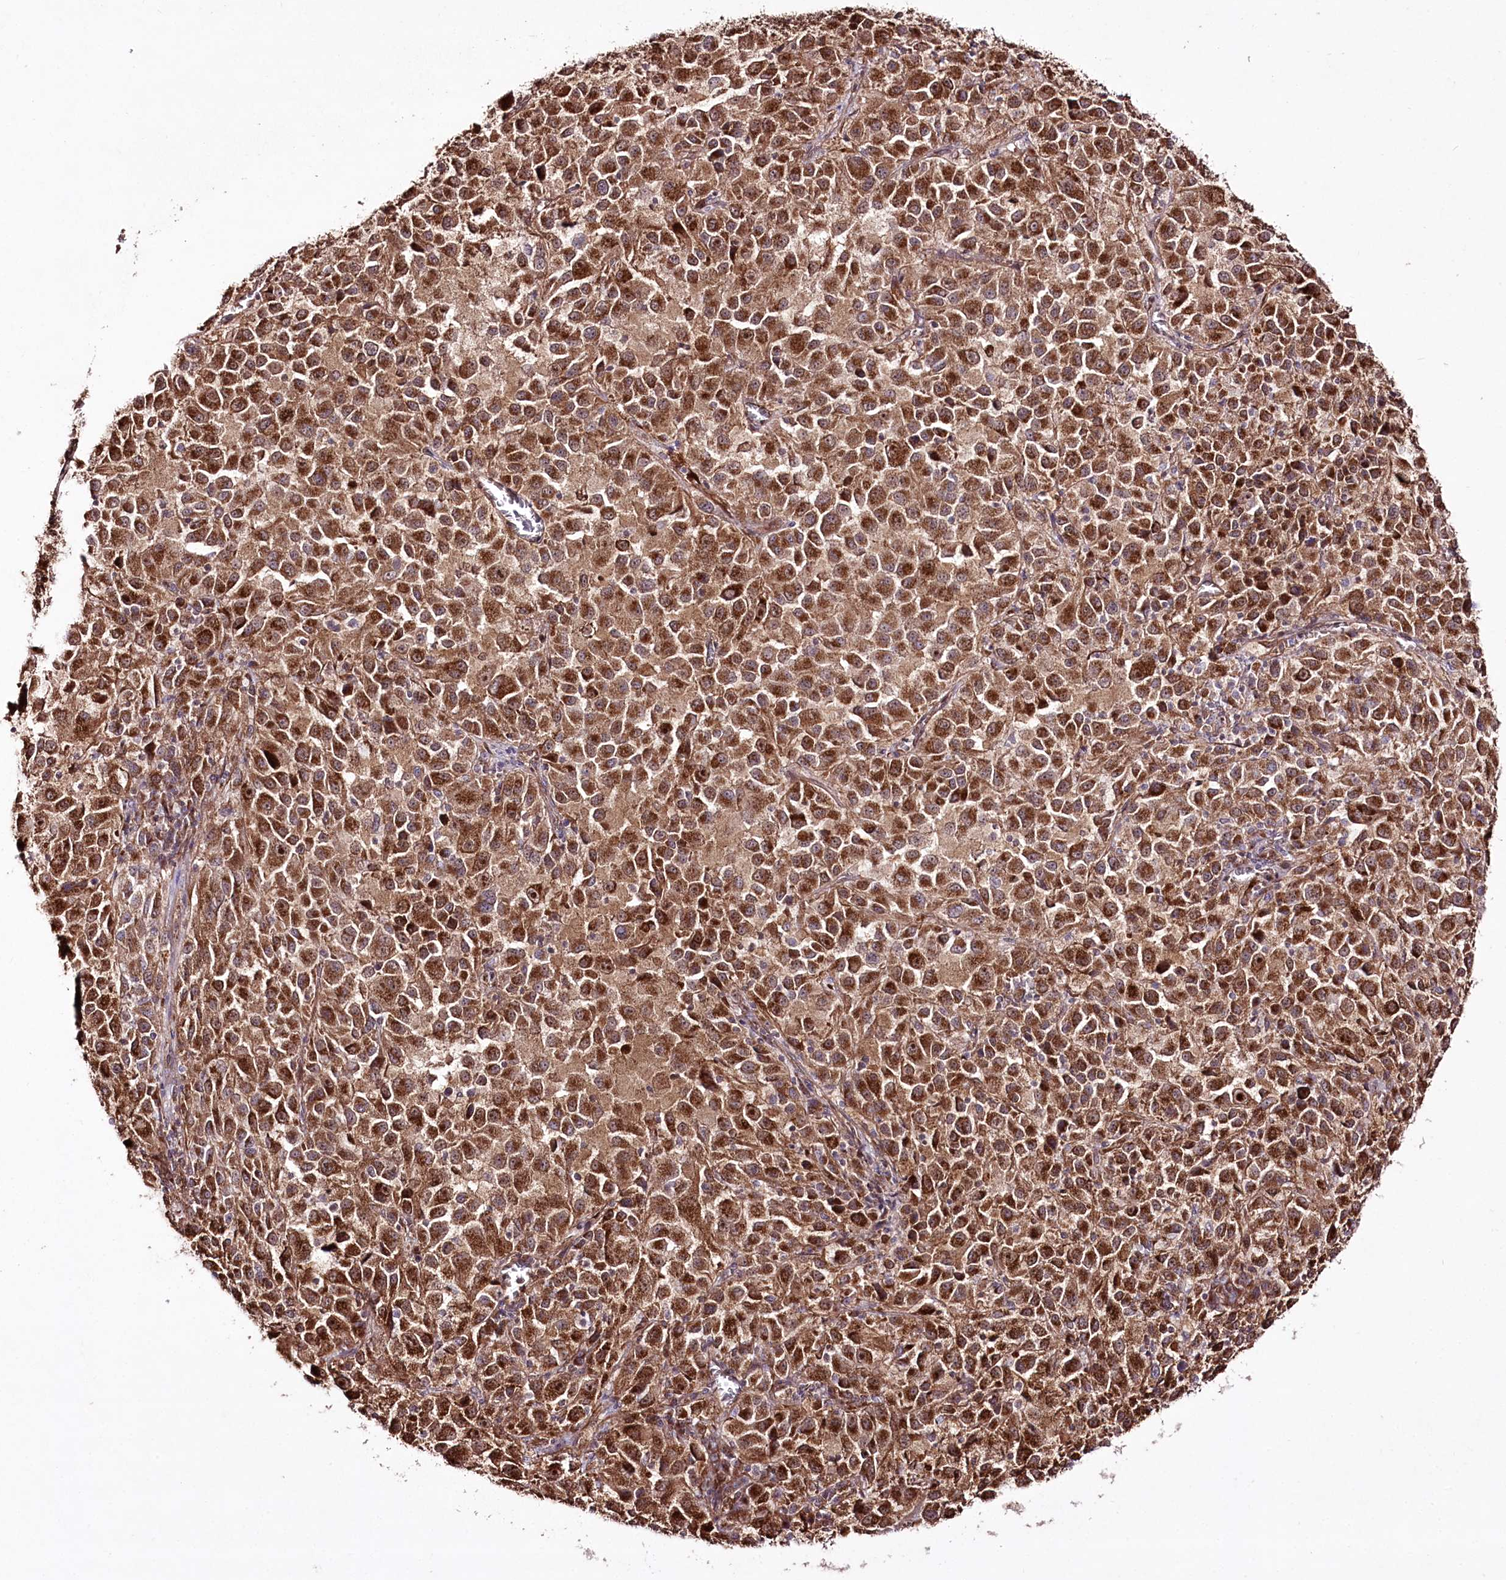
{"staining": {"intensity": "moderate", "quantity": ">75%", "location": "cytoplasmic/membranous"}, "tissue": "melanoma", "cell_type": "Tumor cells", "image_type": "cancer", "snomed": [{"axis": "morphology", "description": "Malignant melanoma, Metastatic site"}, {"axis": "topography", "description": "Lung"}], "caption": "Tumor cells exhibit medium levels of moderate cytoplasmic/membranous positivity in about >75% of cells in human malignant melanoma (metastatic site). The staining is performed using DAB (3,3'-diaminobenzidine) brown chromogen to label protein expression. The nuclei are counter-stained blue using hematoxylin.", "gene": "REXO2", "patient": {"sex": "male", "age": 64}}